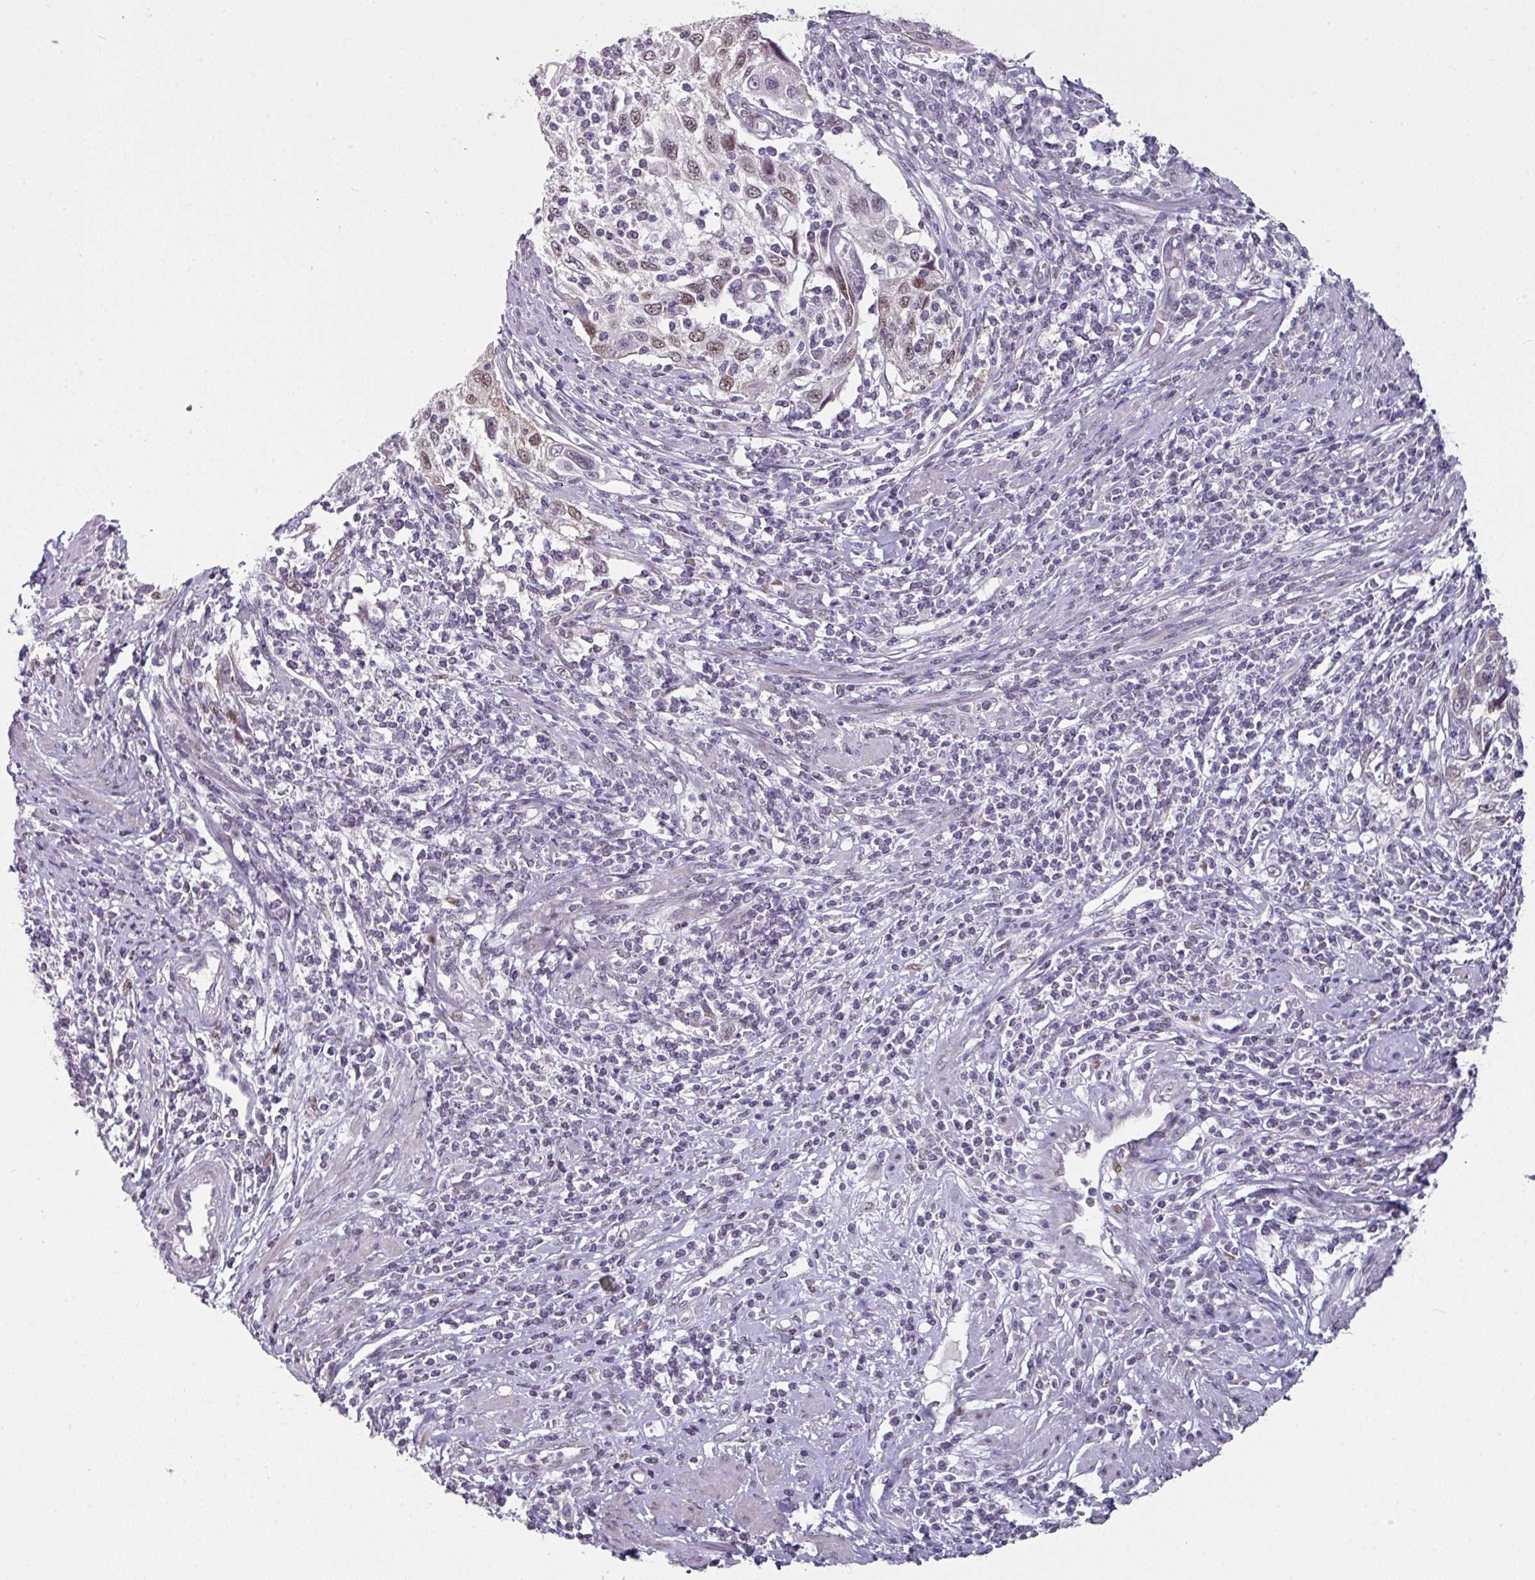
{"staining": {"intensity": "weak", "quantity": ">75%", "location": "nuclear"}, "tissue": "cervical cancer", "cell_type": "Tumor cells", "image_type": "cancer", "snomed": [{"axis": "morphology", "description": "Squamous cell carcinoma, NOS"}, {"axis": "topography", "description": "Cervix"}], "caption": "Tumor cells show low levels of weak nuclear positivity in approximately >75% of cells in cervical cancer (squamous cell carcinoma). The staining is performed using DAB brown chromogen to label protein expression. The nuclei are counter-stained blue using hematoxylin.", "gene": "ELK1", "patient": {"sex": "female", "age": 70}}